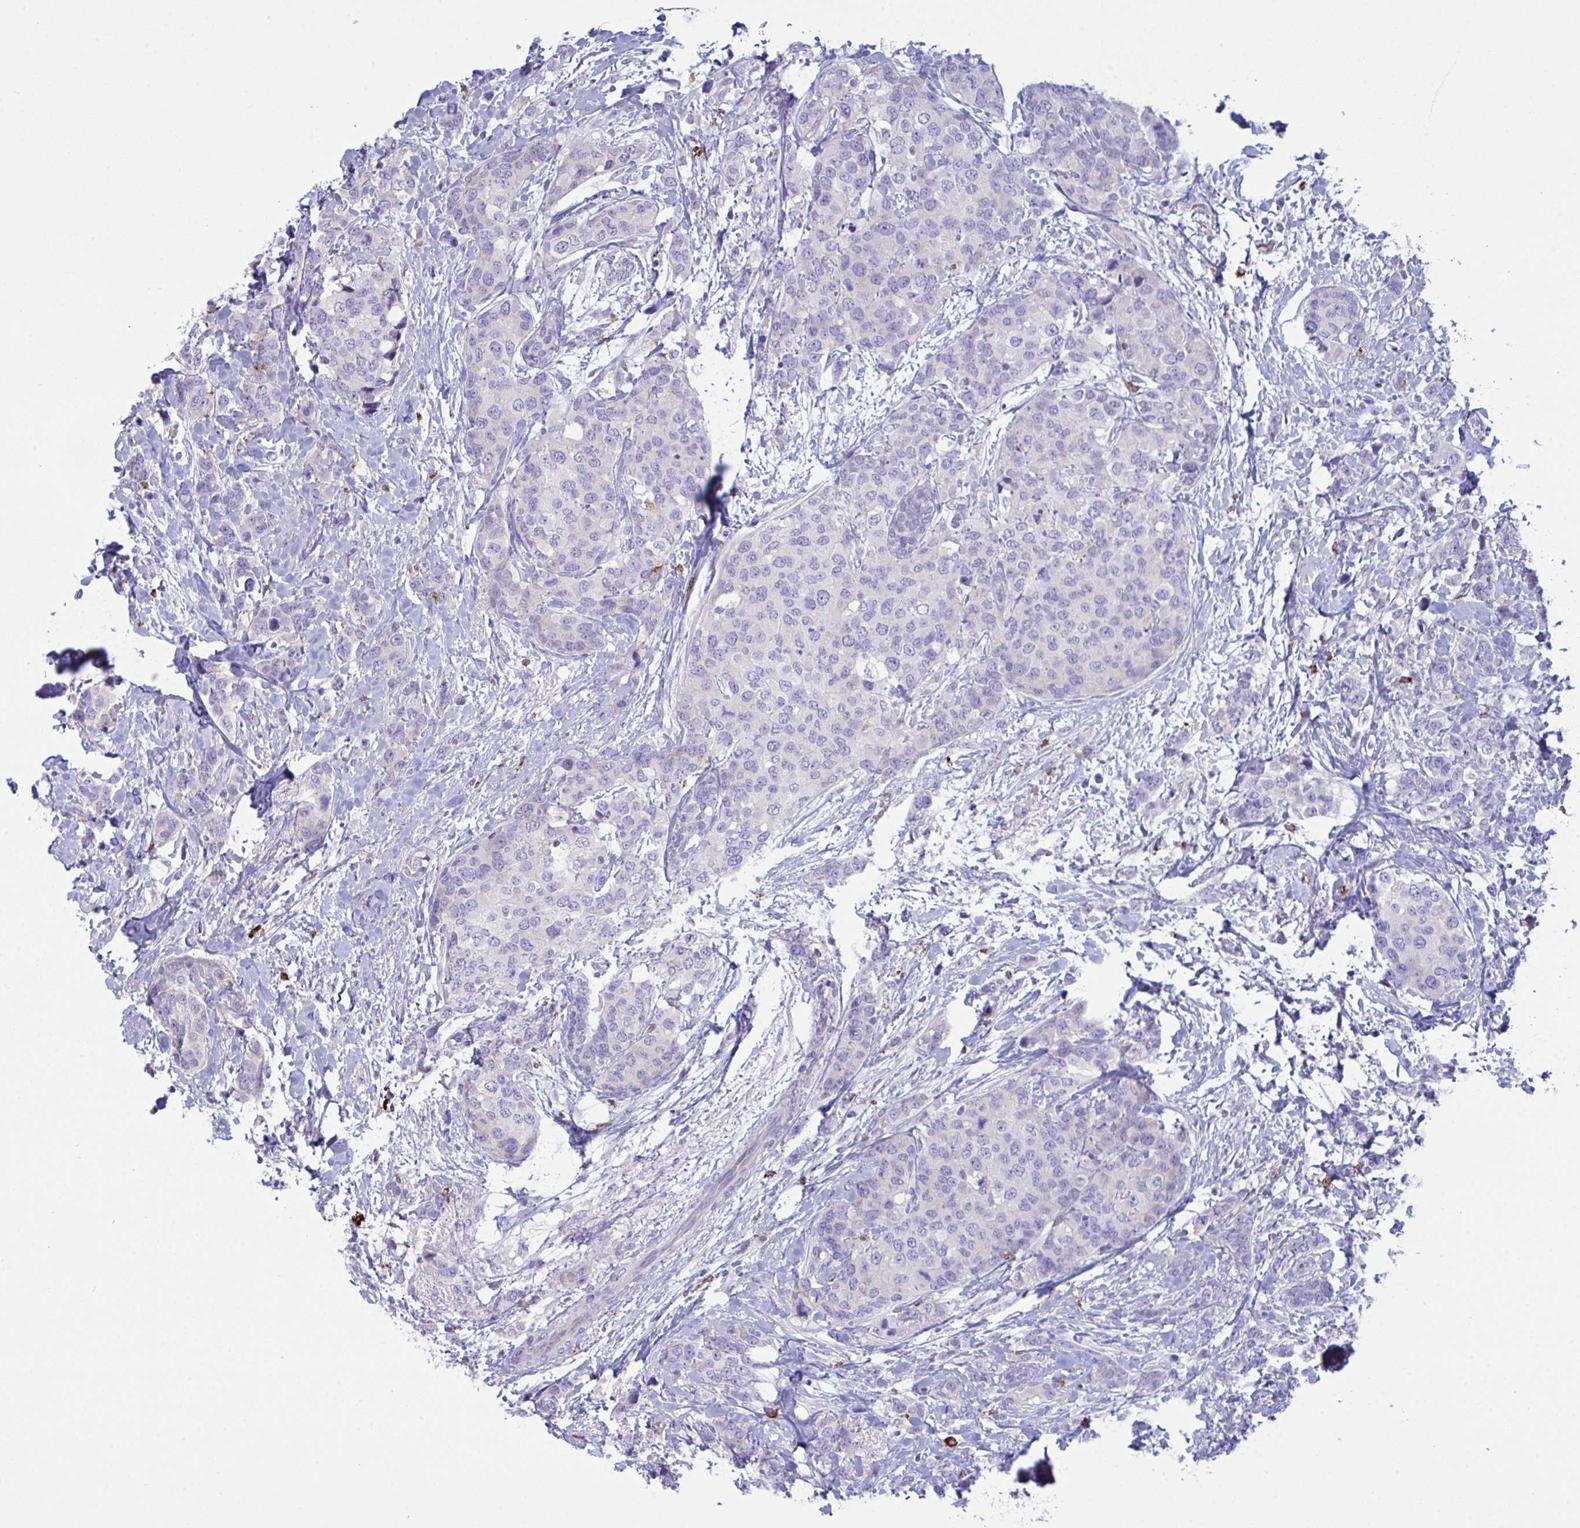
{"staining": {"intensity": "negative", "quantity": "none", "location": "none"}, "tissue": "breast cancer", "cell_type": "Tumor cells", "image_type": "cancer", "snomed": [{"axis": "morphology", "description": "Lobular carcinoma"}, {"axis": "topography", "description": "Breast"}], "caption": "Tumor cells are negative for protein expression in human breast lobular carcinoma.", "gene": "ZNF684", "patient": {"sex": "female", "age": 59}}